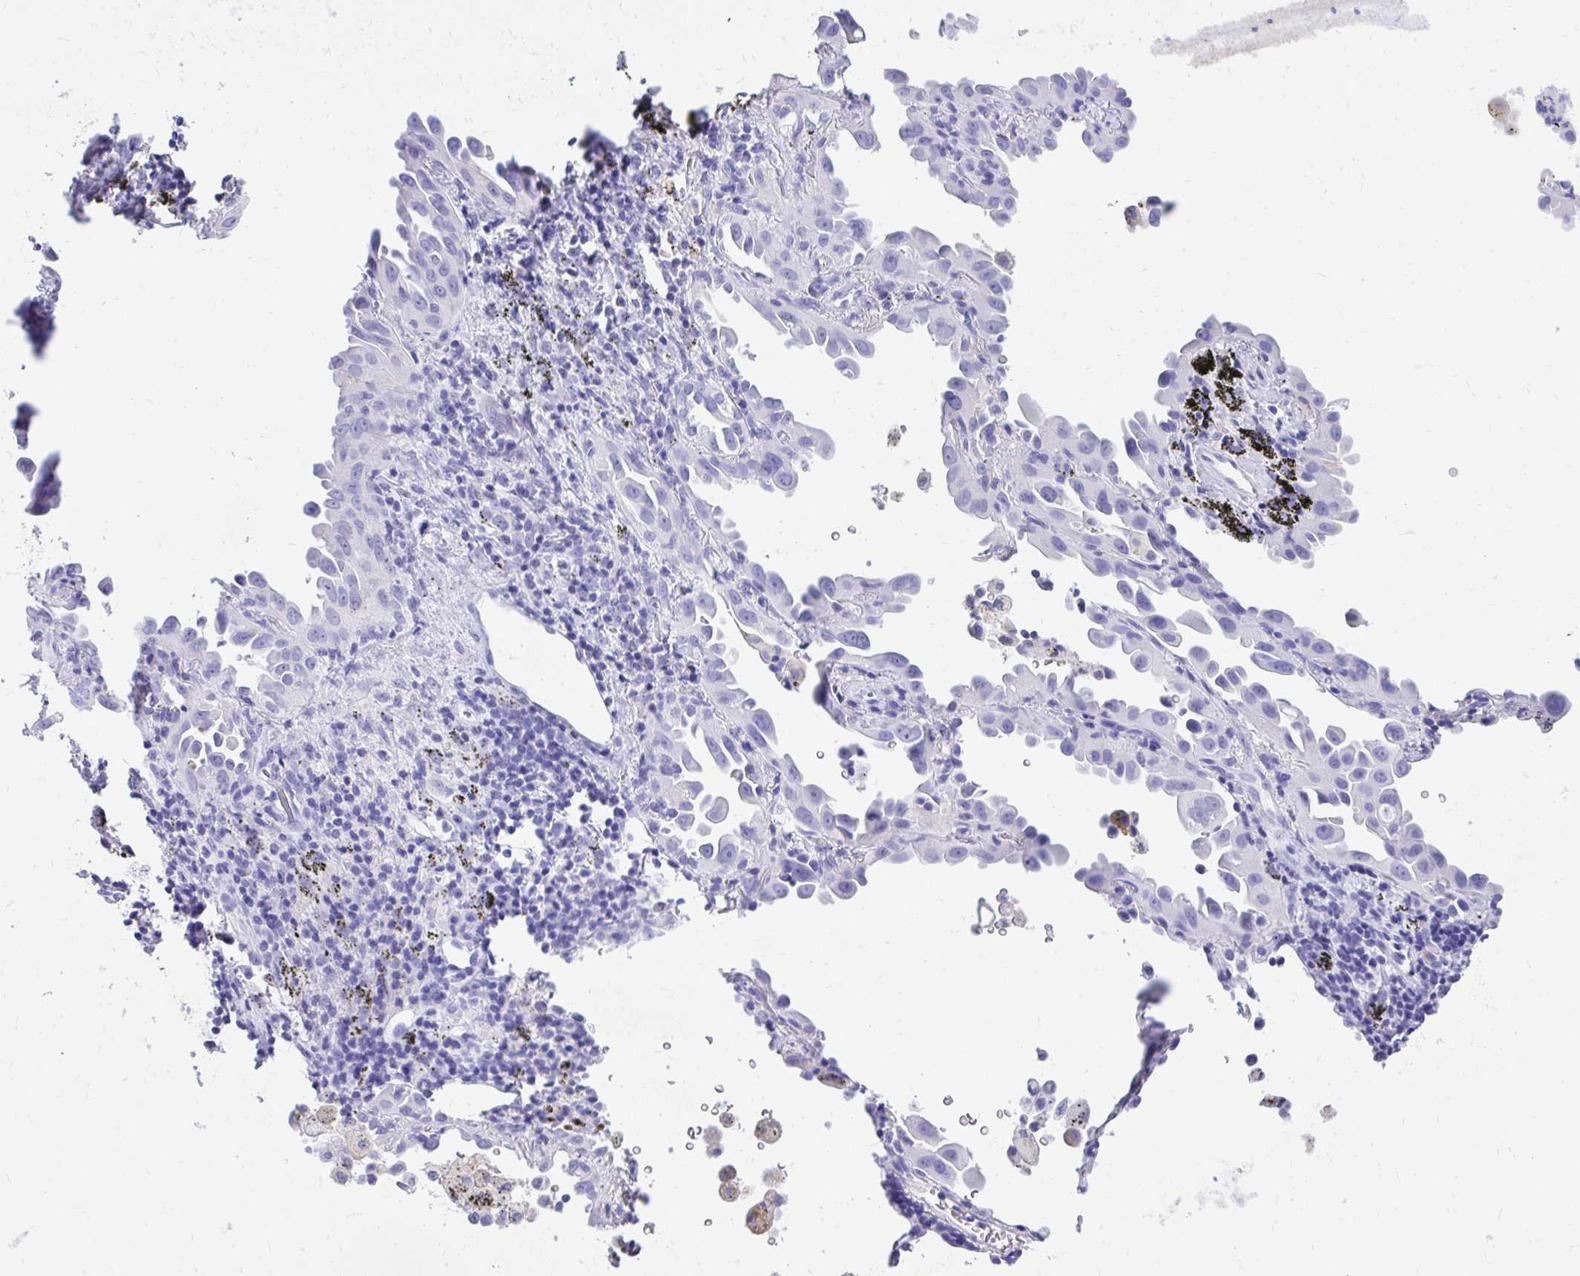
{"staining": {"intensity": "negative", "quantity": "none", "location": "none"}, "tissue": "lung cancer", "cell_type": "Tumor cells", "image_type": "cancer", "snomed": [{"axis": "morphology", "description": "Adenocarcinoma, NOS"}, {"axis": "topography", "description": "Lung"}], "caption": "This is an IHC histopathology image of lung adenocarcinoma. There is no positivity in tumor cells.", "gene": "MON1A", "patient": {"sex": "male", "age": 68}}